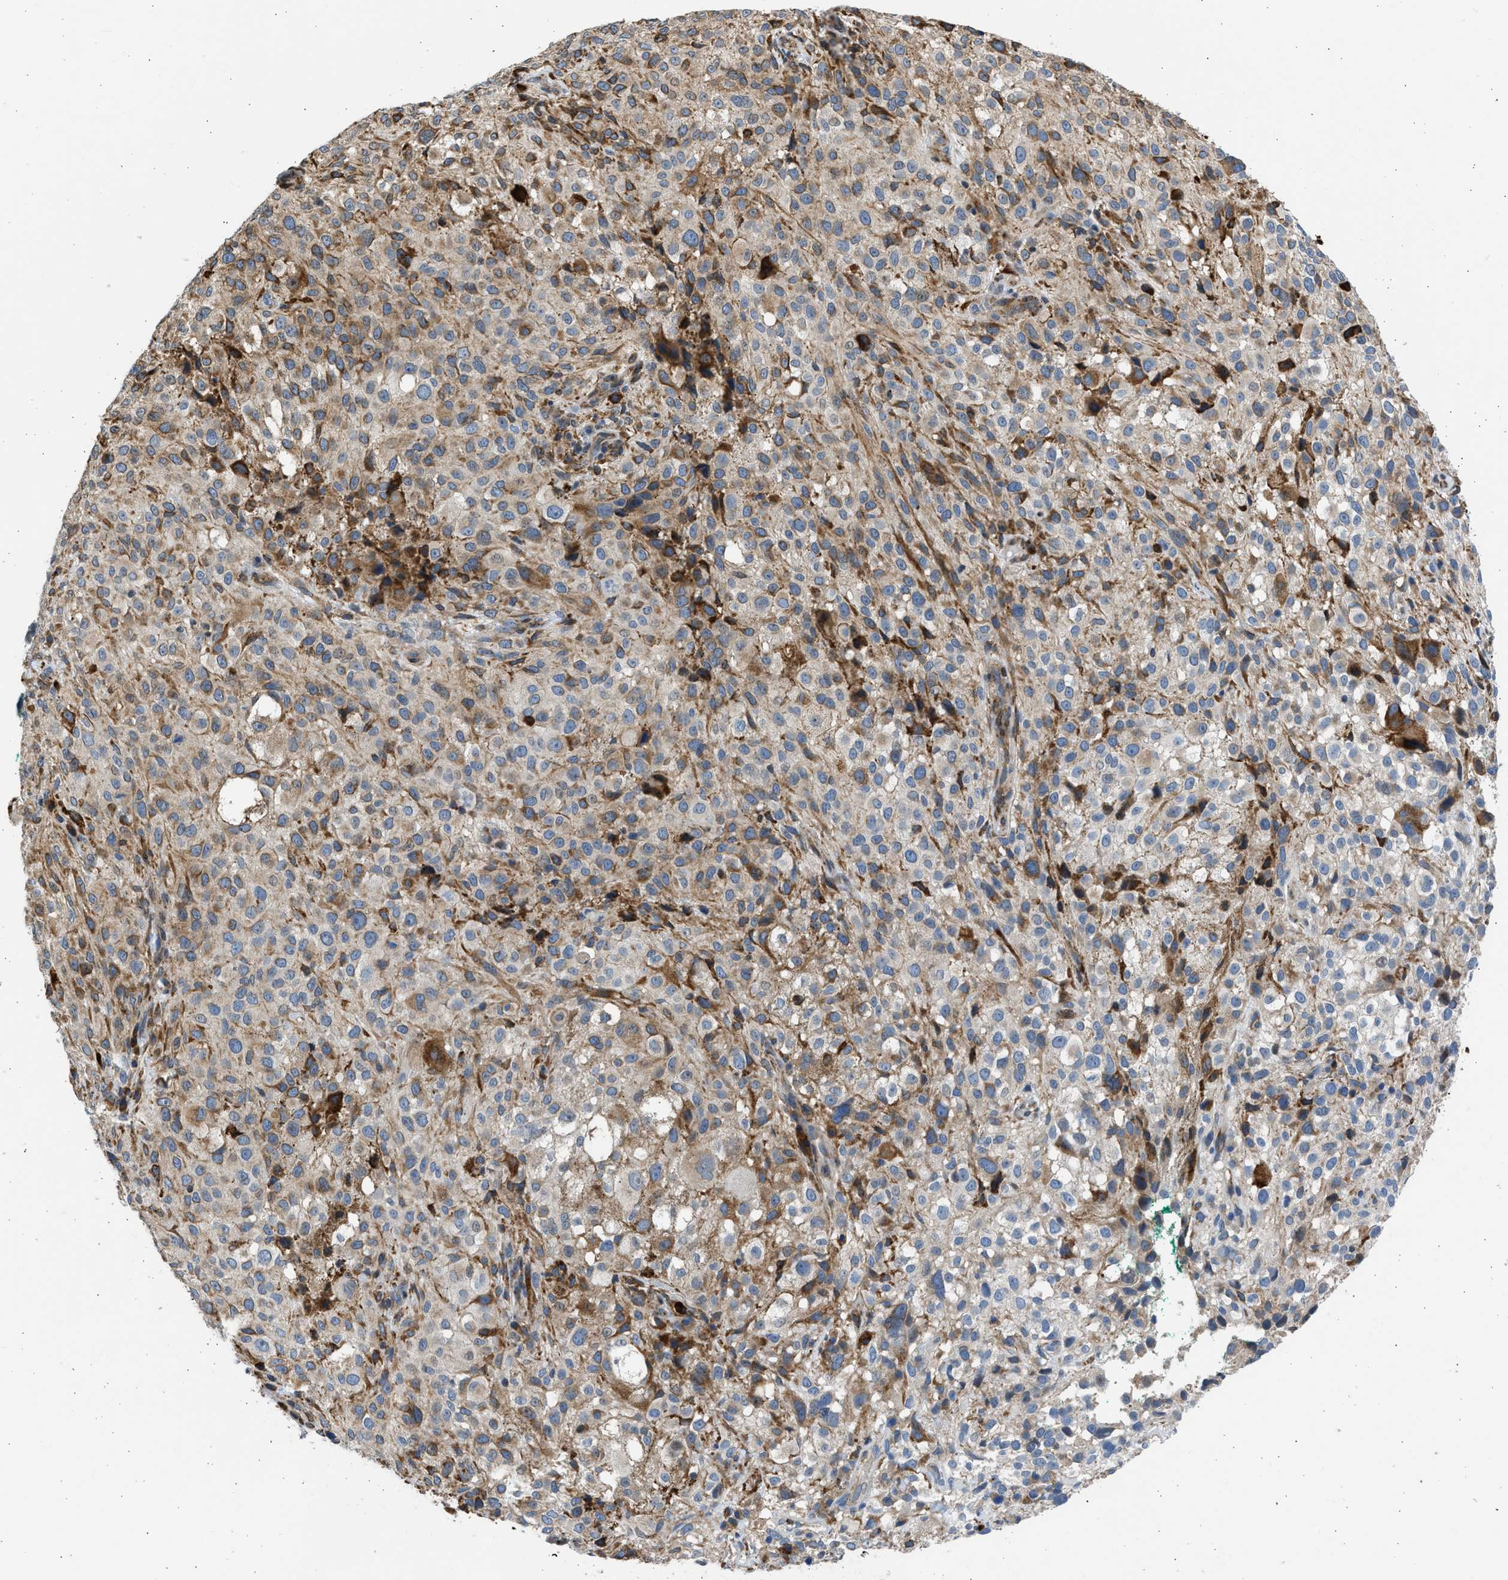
{"staining": {"intensity": "moderate", "quantity": "25%-75%", "location": "cytoplasmic/membranous"}, "tissue": "melanoma", "cell_type": "Tumor cells", "image_type": "cancer", "snomed": [{"axis": "morphology", "description": "Necrosis, NOS"}, {"axis": "morphology", "description": "Malignant melanoma, NOS"}, {"axis": "topography", "description": "Skin"}], "caption": "Human malignant melanoma stained for a protein (brown) shows moderate cytoplasmic/membranous positive expression in approximately 25%-75% of tumor cells.", "gene": "PLD2", "patient": {"sex": "female", "age": 87}}